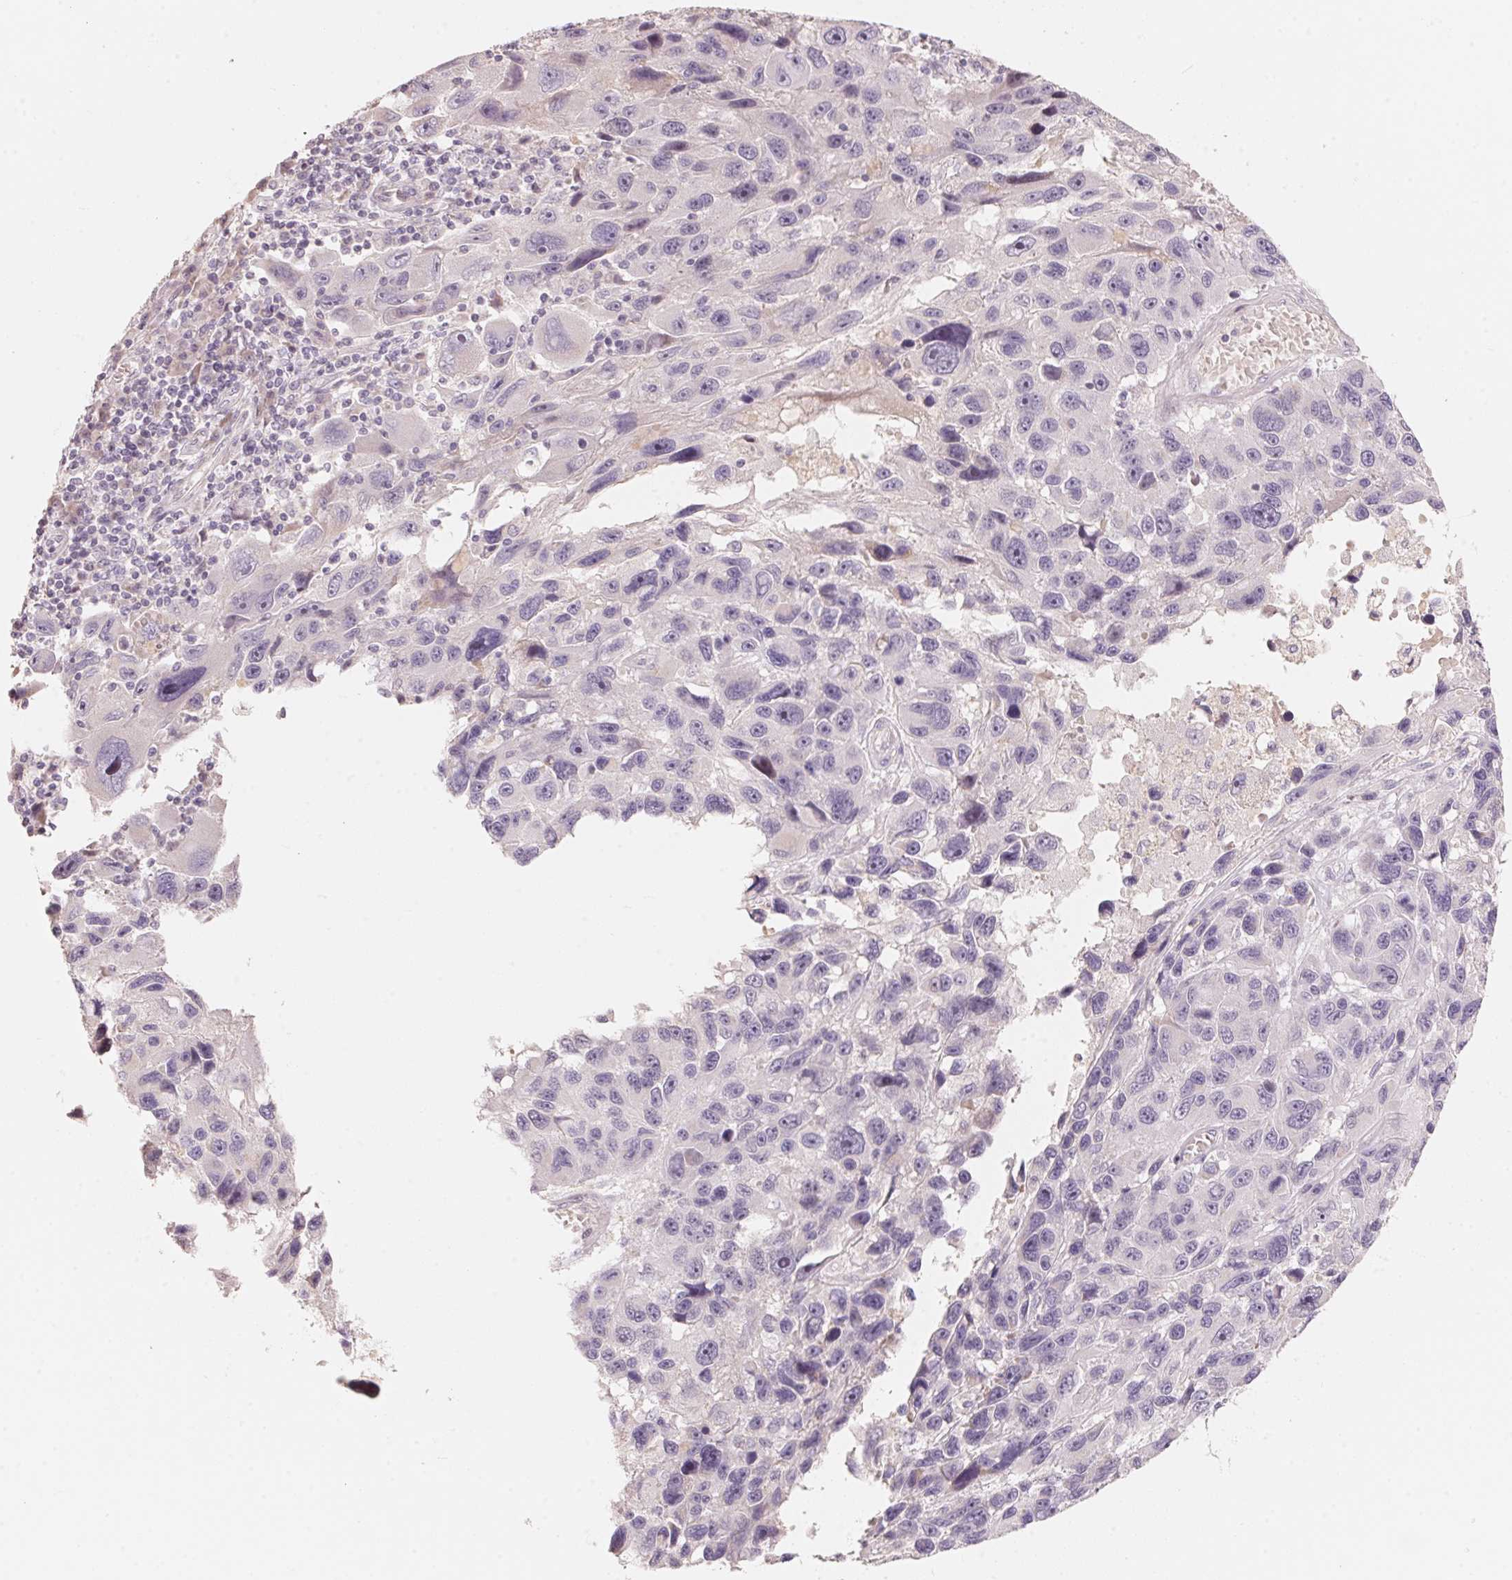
{"staining": {"intensity": "negative", "quantity": "none", "location": "none"}, "tissue": "melanoma", "cell_type": "Tumor cells", "image_type": "cancer", "snomed": [{"axis": "morphology", "description": "Malignant melanoma, NOS"}, {"axis": "topography", "description": "Skin"}], "caption": "Tumor cells show no significant protein staining in malignant melanoma.", "gene": "TP53AIP1", "patient": {"sex": "male", "age": 53}}